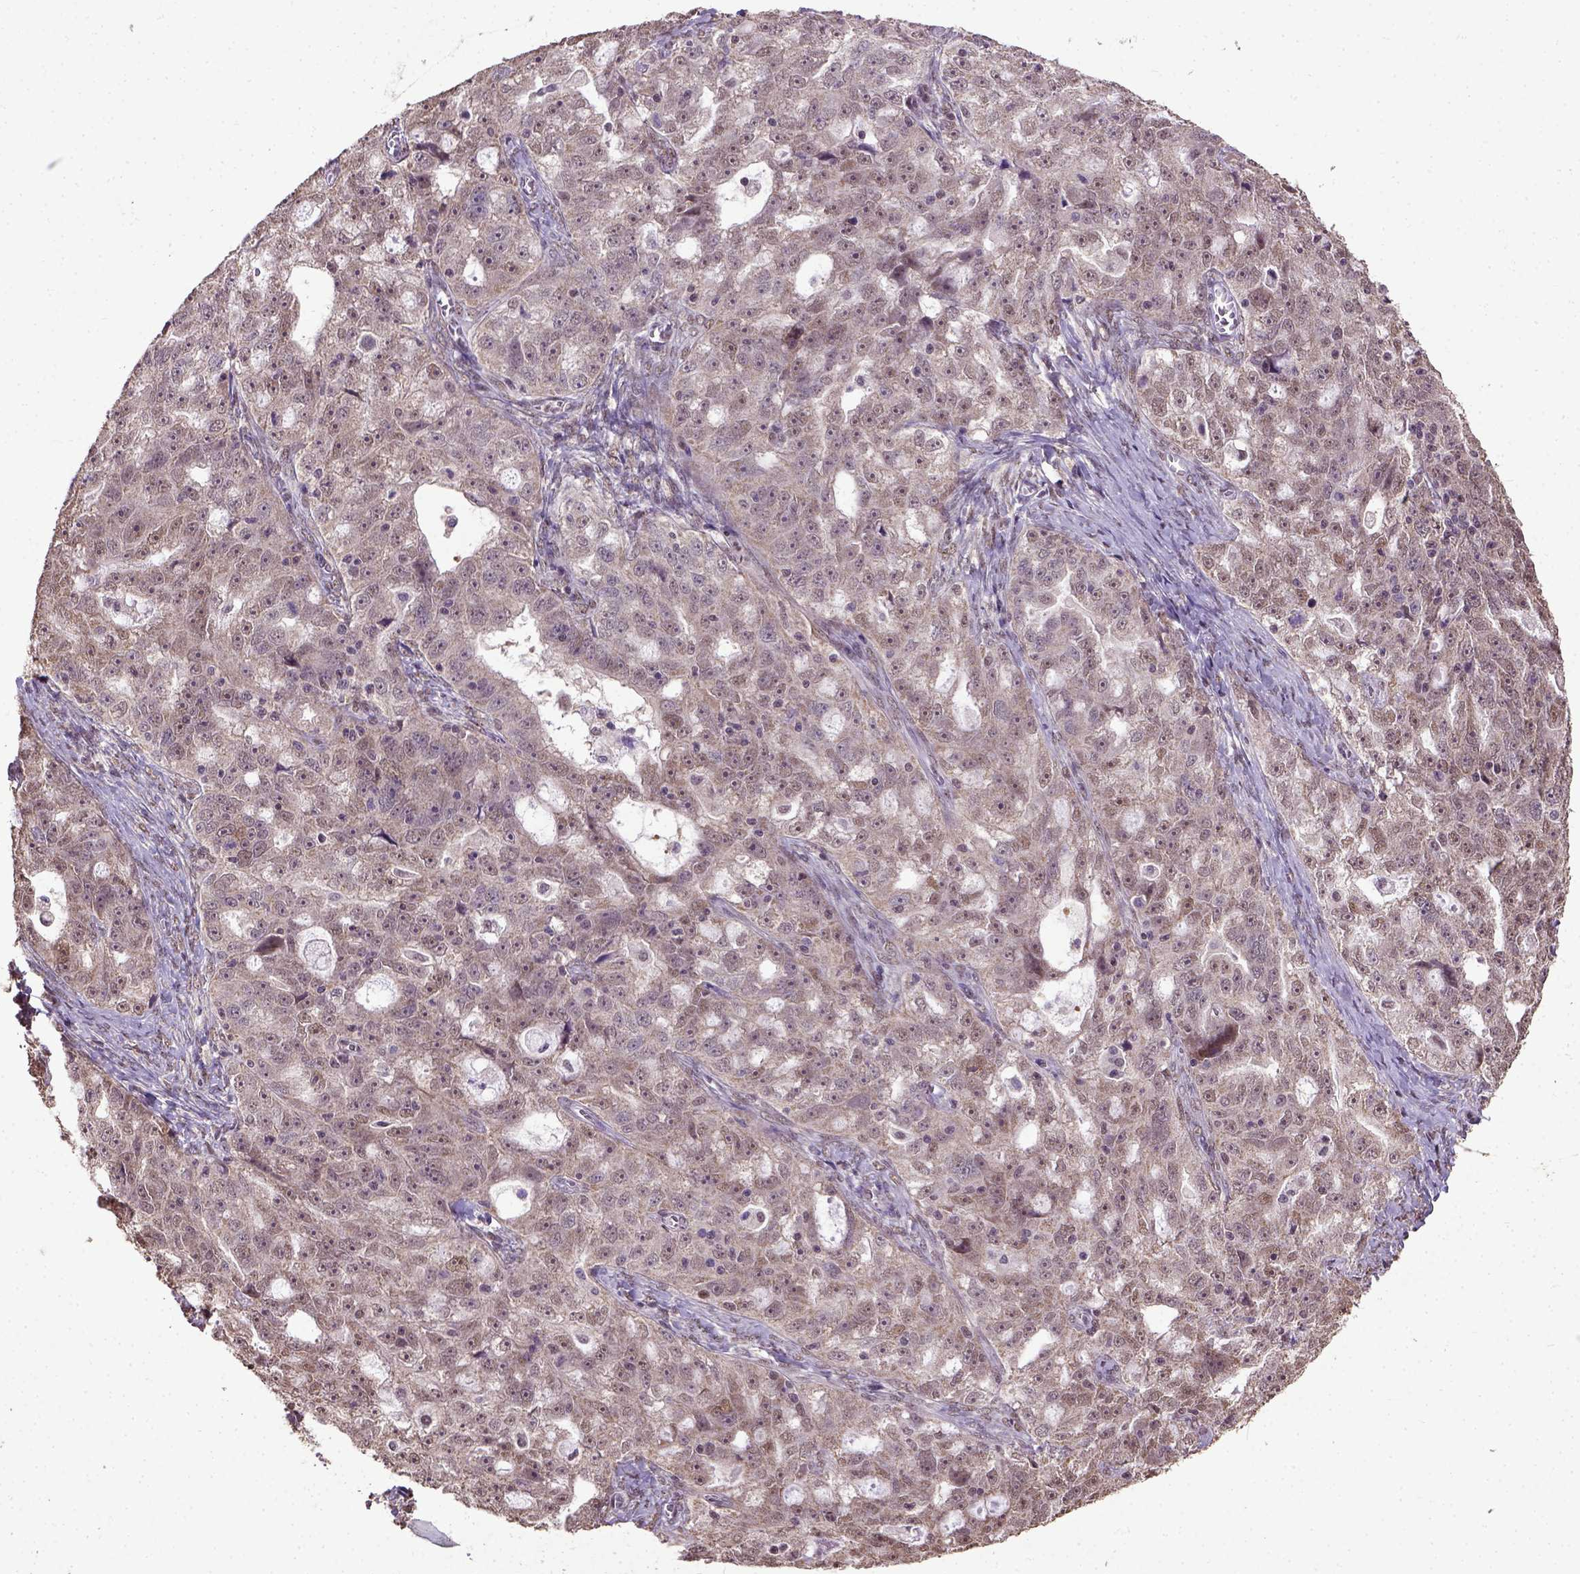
{"staining": {"intensity": "moderate", "quantity": "<25%", "location": "cytoplasmic/membranous,nuclear"}, "tissue": "ovarian cancer", "cell_type": "Tumor cells", "image_type": "cancer", "snomed": [{"axis": "morphology", "description": "Cystadenocarcinoma, serous, NOS"}, {"axis": "topography", "description": "Ovary"}], "caption": "Protein expression analysis of ovarian serous cystadenocarcinoma exhibits moderate cytoplasmic/membranous and nuclear expression in about <25% of tumor cells.", "gene": "UBA3", "patient": {"sex": "female", "age": 51}}